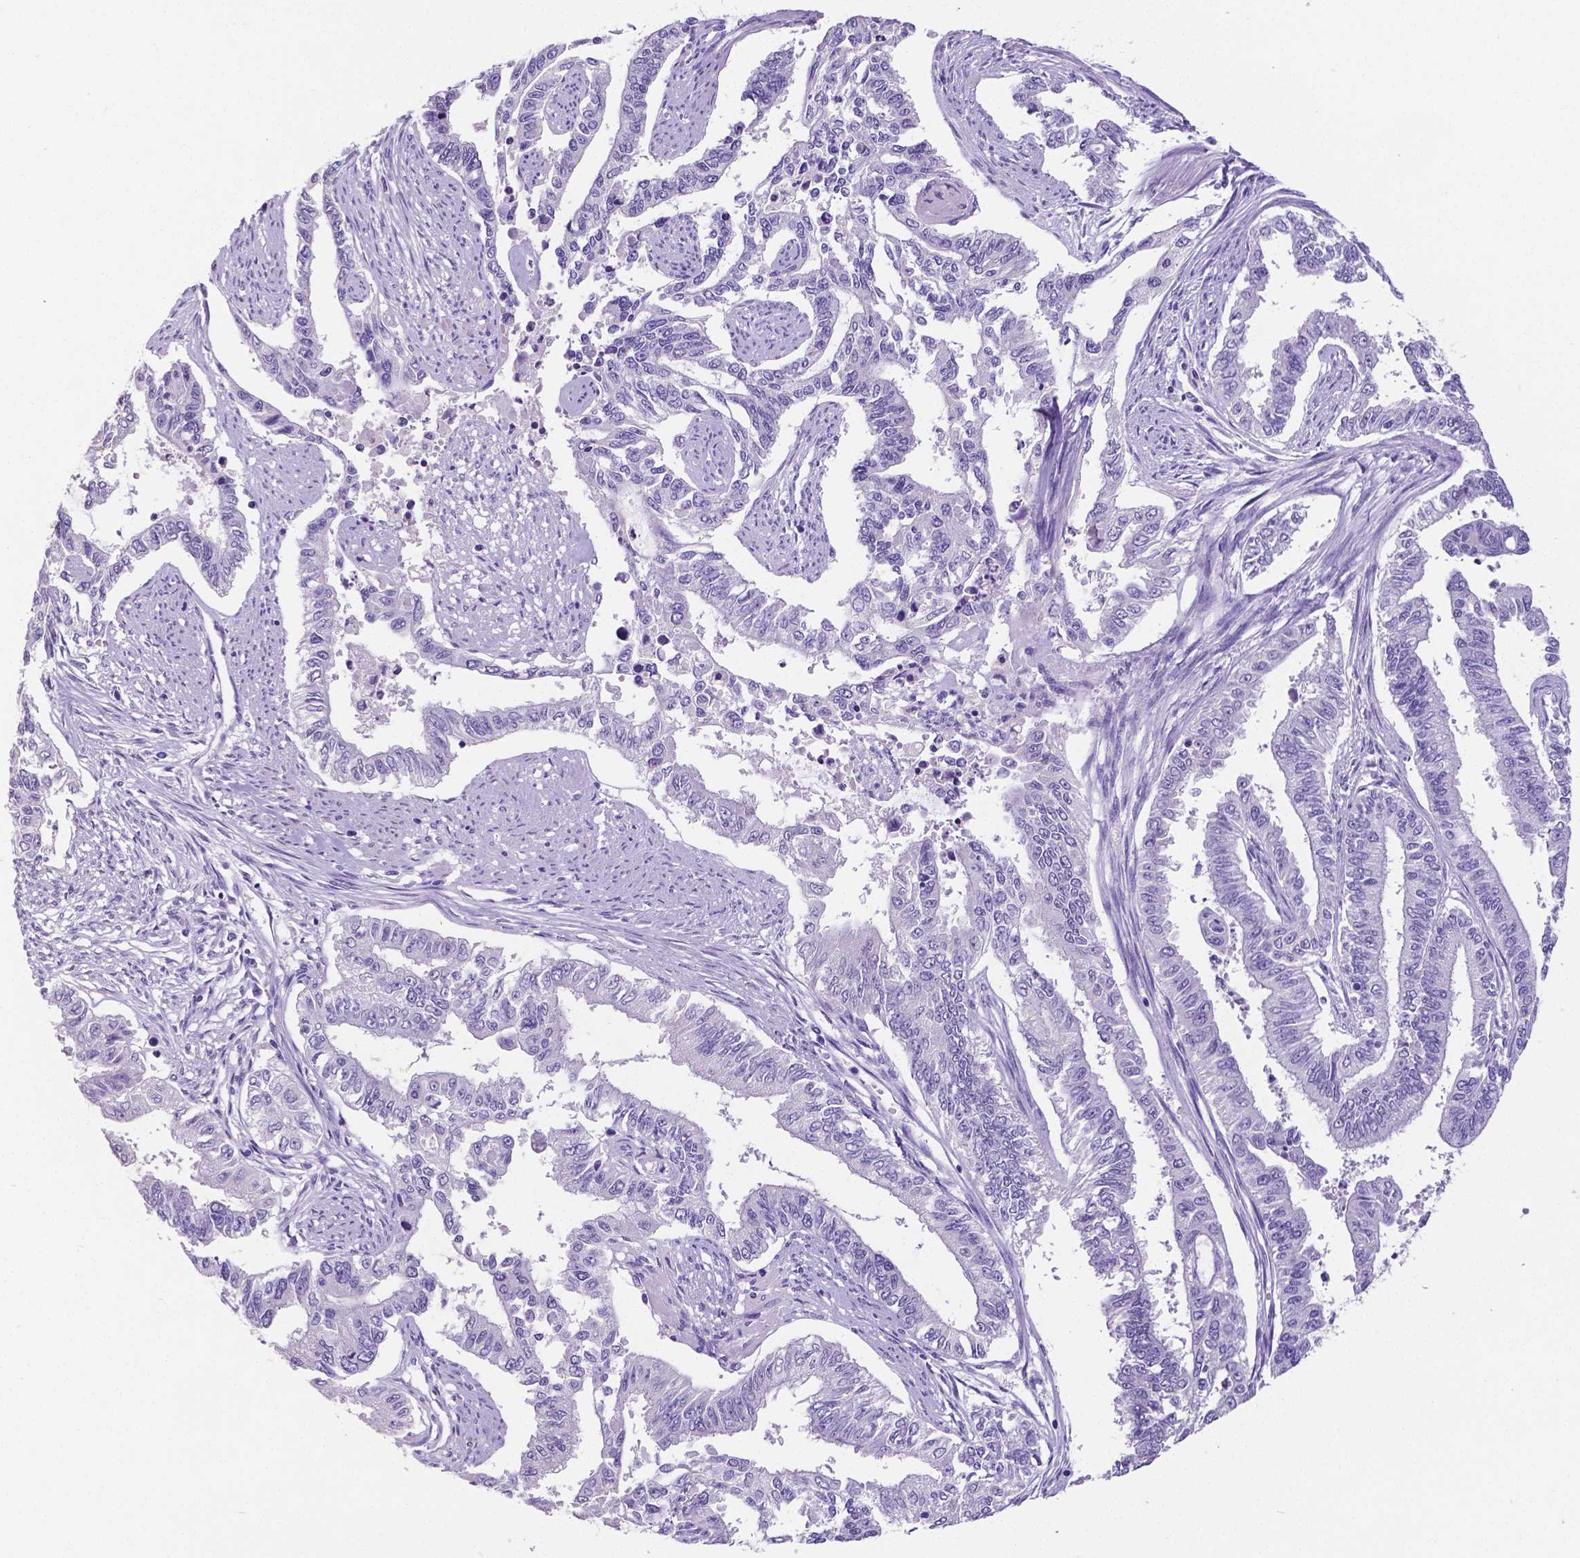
{"staining": {"intensity": "negative", "quantity": "none", "location": "none"}, "tissue": "endometrial cancer", "cell_type": "Tumor cells", "image_type": "cancer", "snomed": [{"axis": "morphology", "description": "Adenocarcinoma, NOS"}, {"axis": "topography", "description": "Uterus"}], "caption": "Protein analysis of endometrial cancer shows no significant expression in tumor cells.", "gene": "SATB2", "patient": {"sex": "female", "age": 59}}